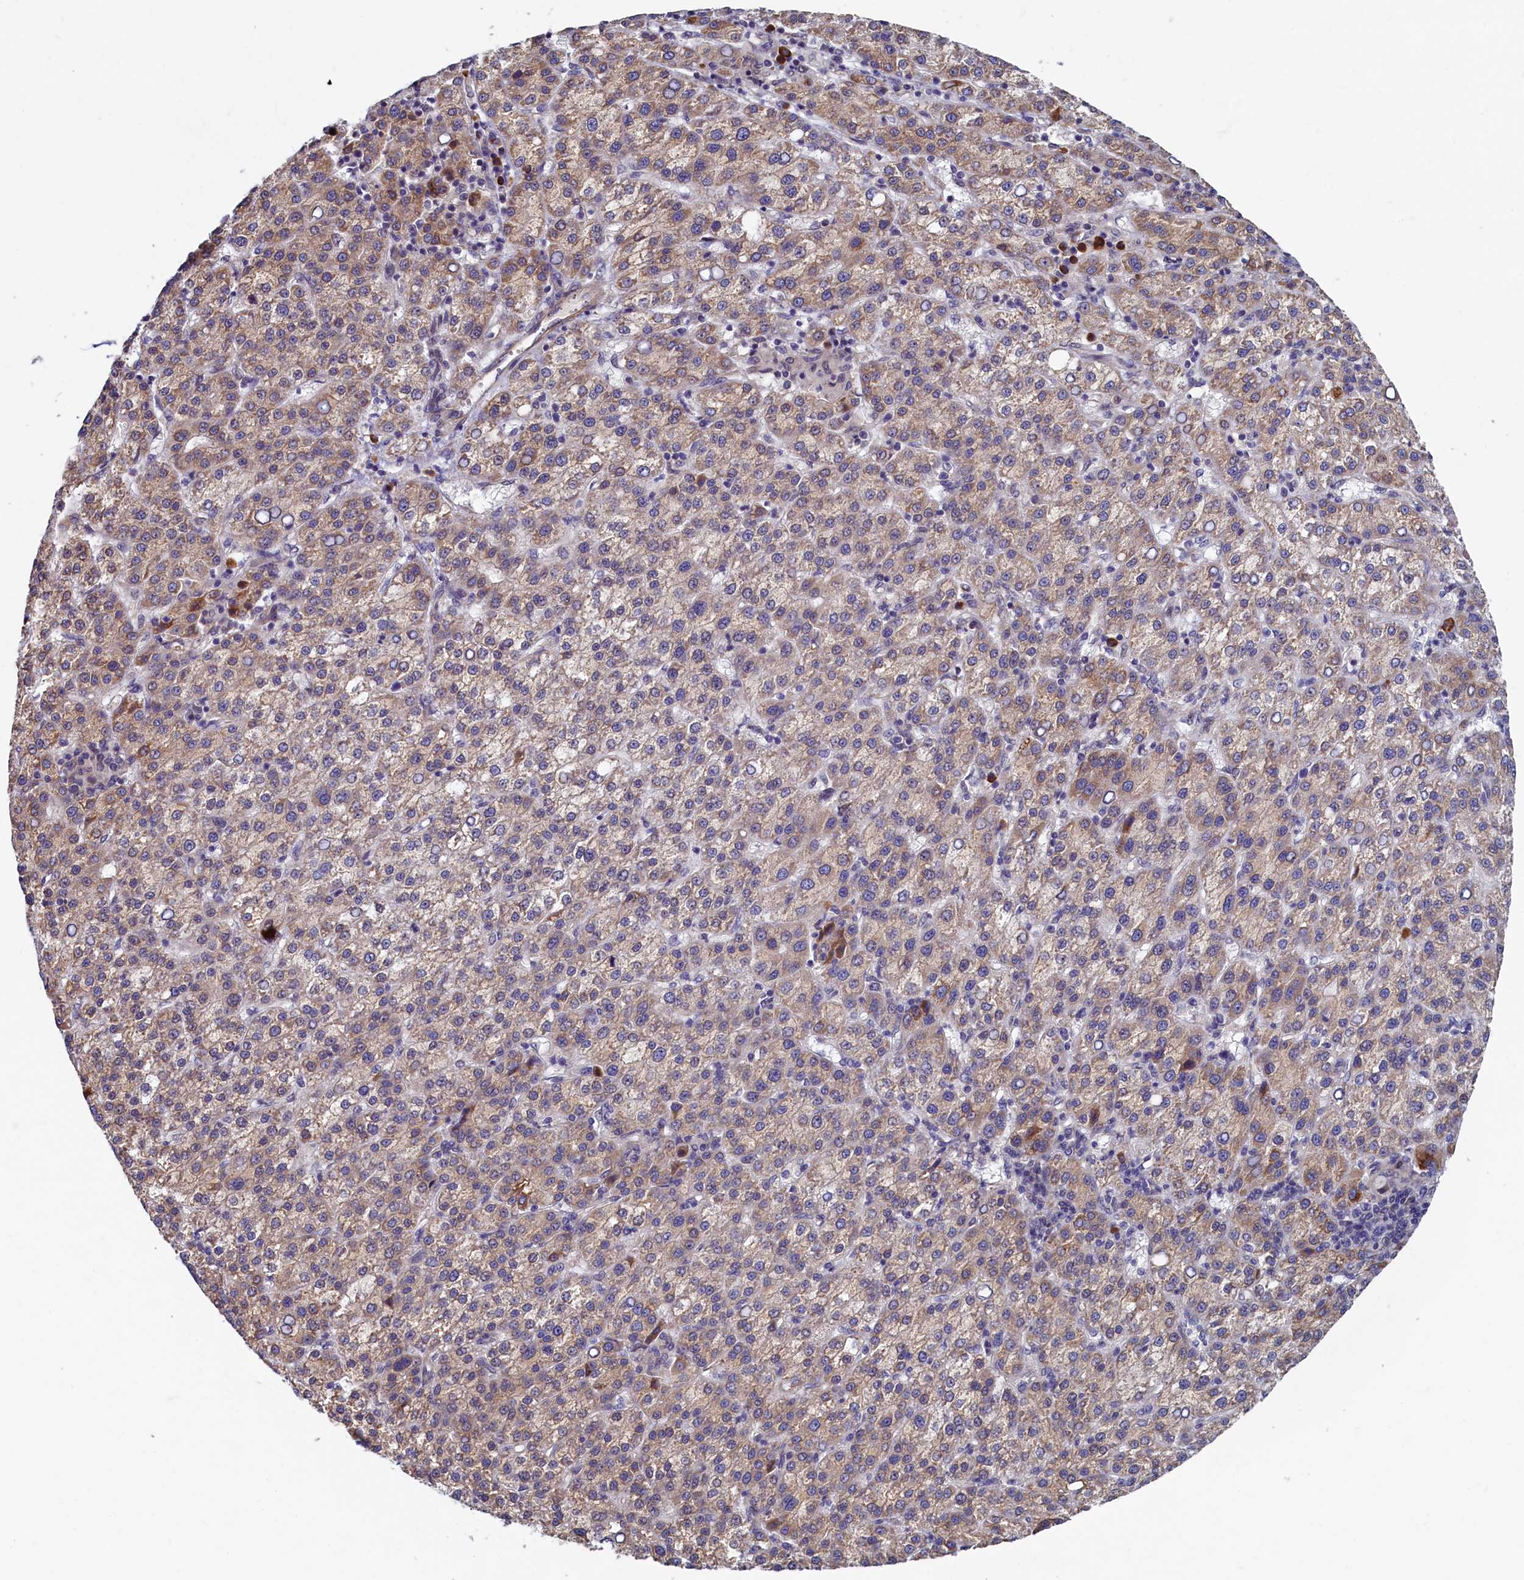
{"staining": {"intensity": "weak", "quantity": ">75%", "location": "cytoplasmic/membranous"}, "tissue": "liver cancer", "cell_type": "Tumor cells", "image_type": "cancer", "snomed": [{"axis": "morphology", "description": "Carcinoma, Hepatocellular, NOS"}, {"axis": "topography", "description": "Liver"}], "caption": "Human liver cancer (hepatocellular carcinoma) stained with a brown dye exhibits weak cytoplasmic/membranous positive expression in about >75% of tumor cells.", "gene": "SLC16A14", "patient": {"sex": "female", "age": 58}}